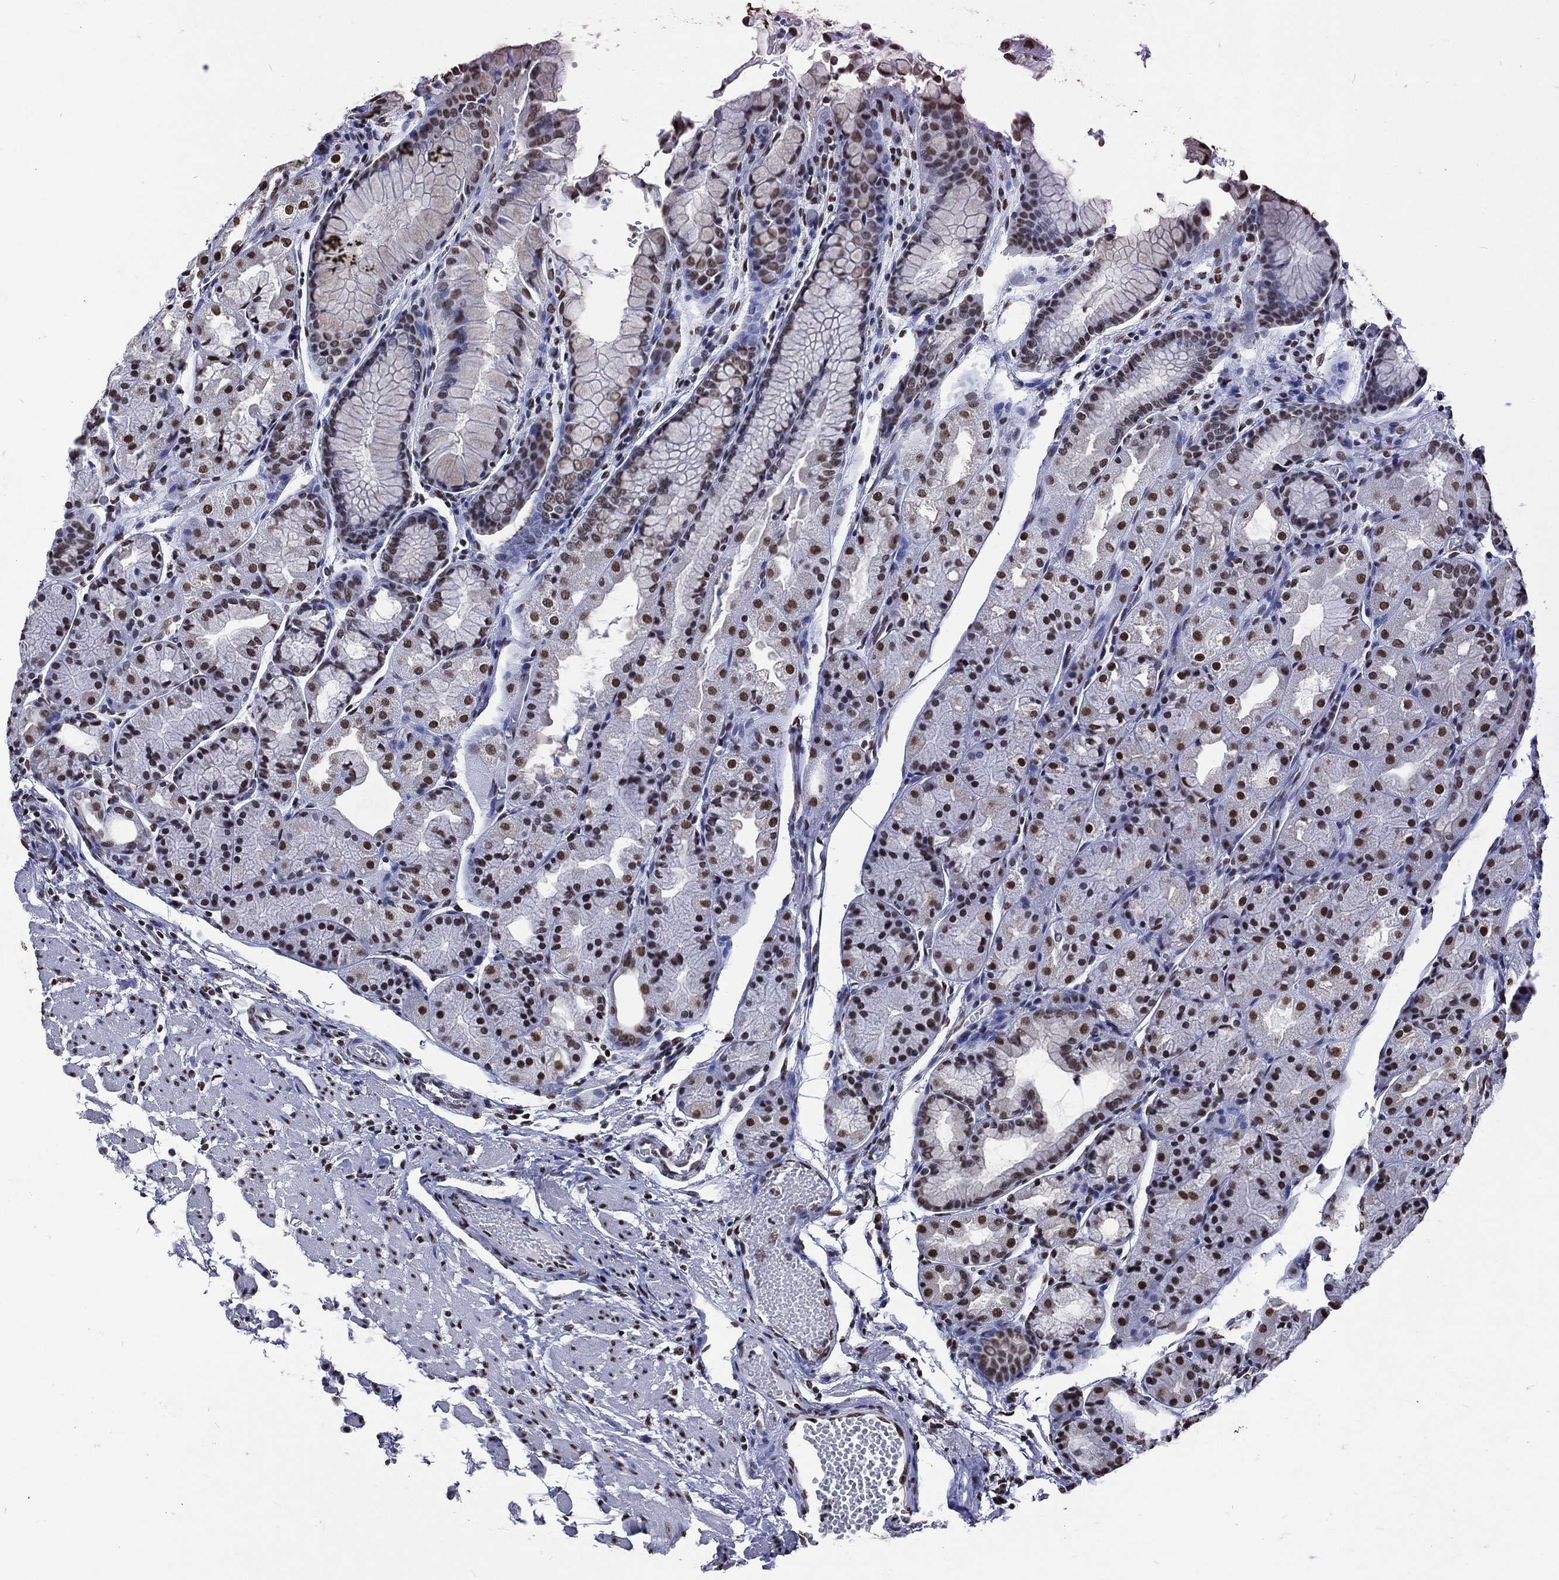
{"staining": {"intensity": "strong", "quantity": "<25%", "location": "cytoplasmic/membranous"}, "tissue": "stomach", "cell_type": "Glandular cells", "image_type": "normal", "snomed": [{"axis": "morphology", "description": "Normal tissue, NOS"}, {"axis": "topography", "description": "Stomach, upper"}], "caption": "Glandular cells display medium levels of strong cytoplasmic/membranous positivity in about <25% of cells in unremarkable stomach. The staining was performed using DAB to visualize the protein expression in brown, while the nuclei were stained in blue with hematoxylin (Magnification: 20x).", "gene": "RETREG2", "patient": {"sex": "male", "age": 72}}